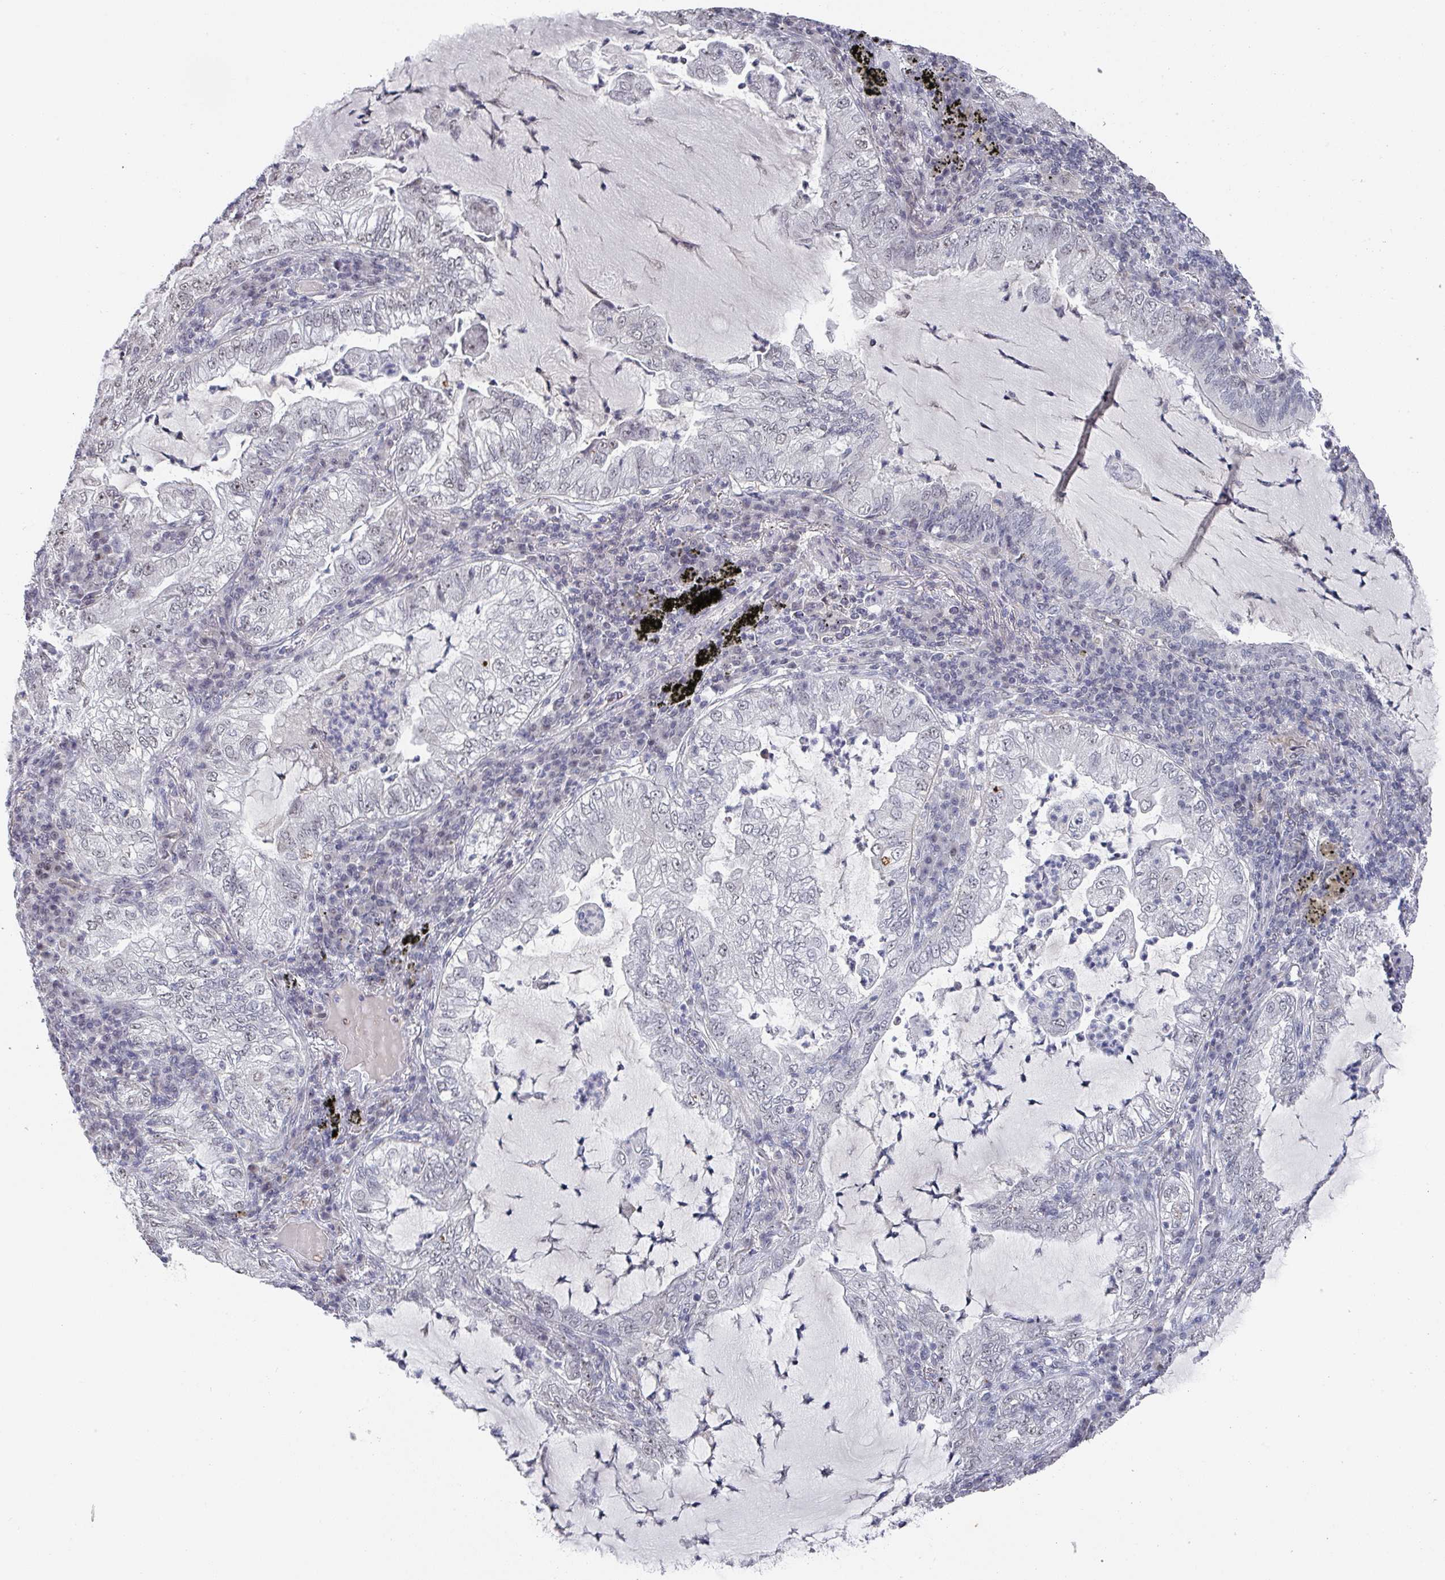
{"staining": {"intensity": "negative", "quantity": "none", "location": "none"}, "tissue": "lung cancer", "cell_type": "Tumor cells", "image_type": "cancer", "snomed": [{"axis": "morphology", "description": "Adenocarcinoma, NOS"}, {"axis": "topography", "description": "Lung"}], "caption": "Photomicrograph shows no significant protein staining in tumor cells of lung adenocarcinoma.", "gene": "ZNF654", "patient": {"sex": "female", "age": 73}}